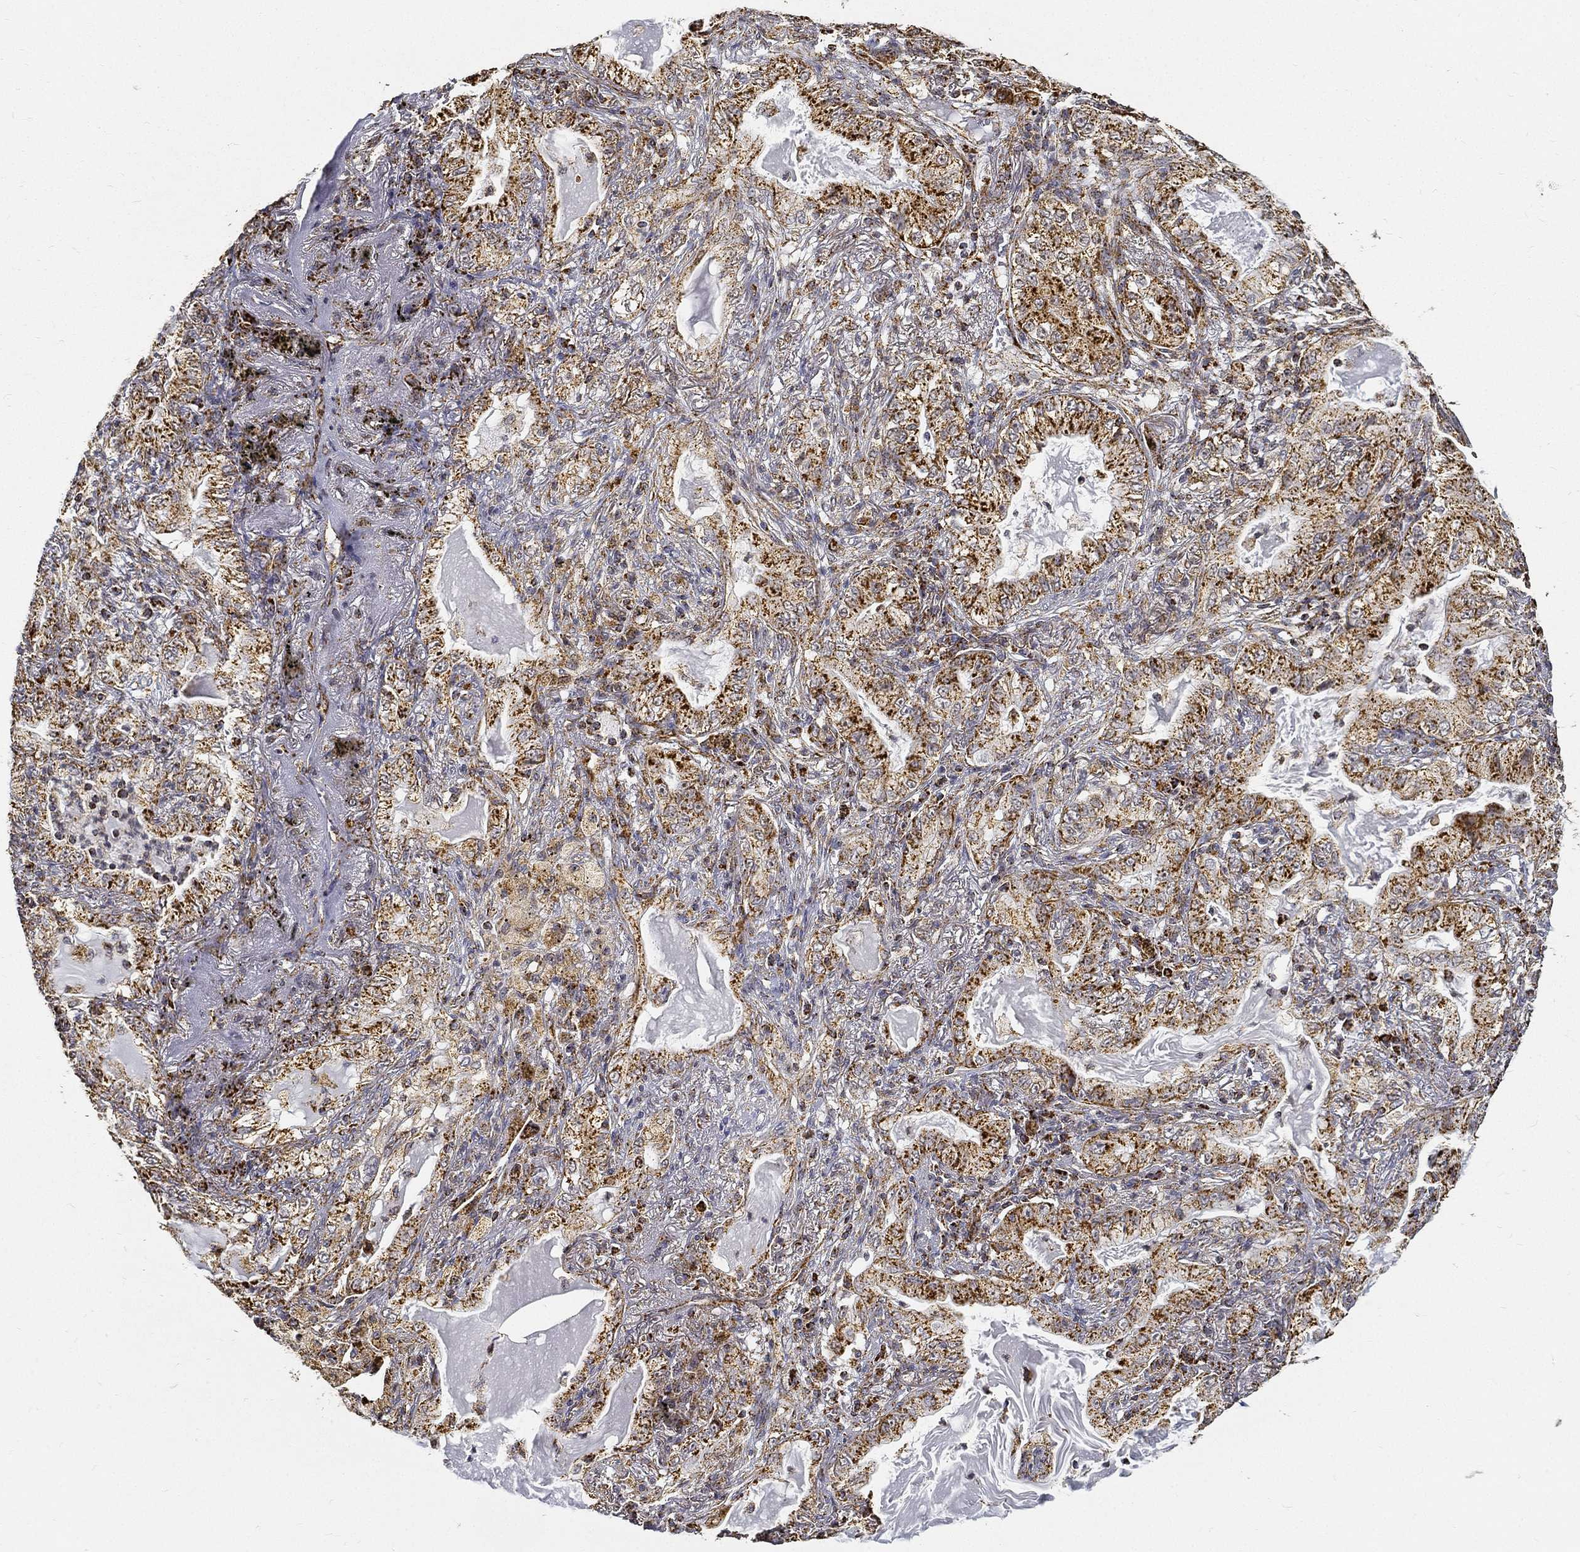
{"staining": {"intensity": "moderate", "quantity": ">75%", "location": "cytoplasmic/membranous"}, "tissue": "lung cancer", "cell_type": "Tumor cells", "image_type": "cancer", "snomed": [{"axis": "morphology", "description": "Adenocarcinoma, NOS"}, {"axis": "topography", "description": "Lung"}], "caption": "Protein staining shows moderate cytoplasmic/membranous positivity in about >75% of tumor cells in lung adenocarcinoma. (IHC, brightfield microscopy, high magnification).", "gene": "NDUFAB1", "patient": {"sex": "female", "age": 73}}